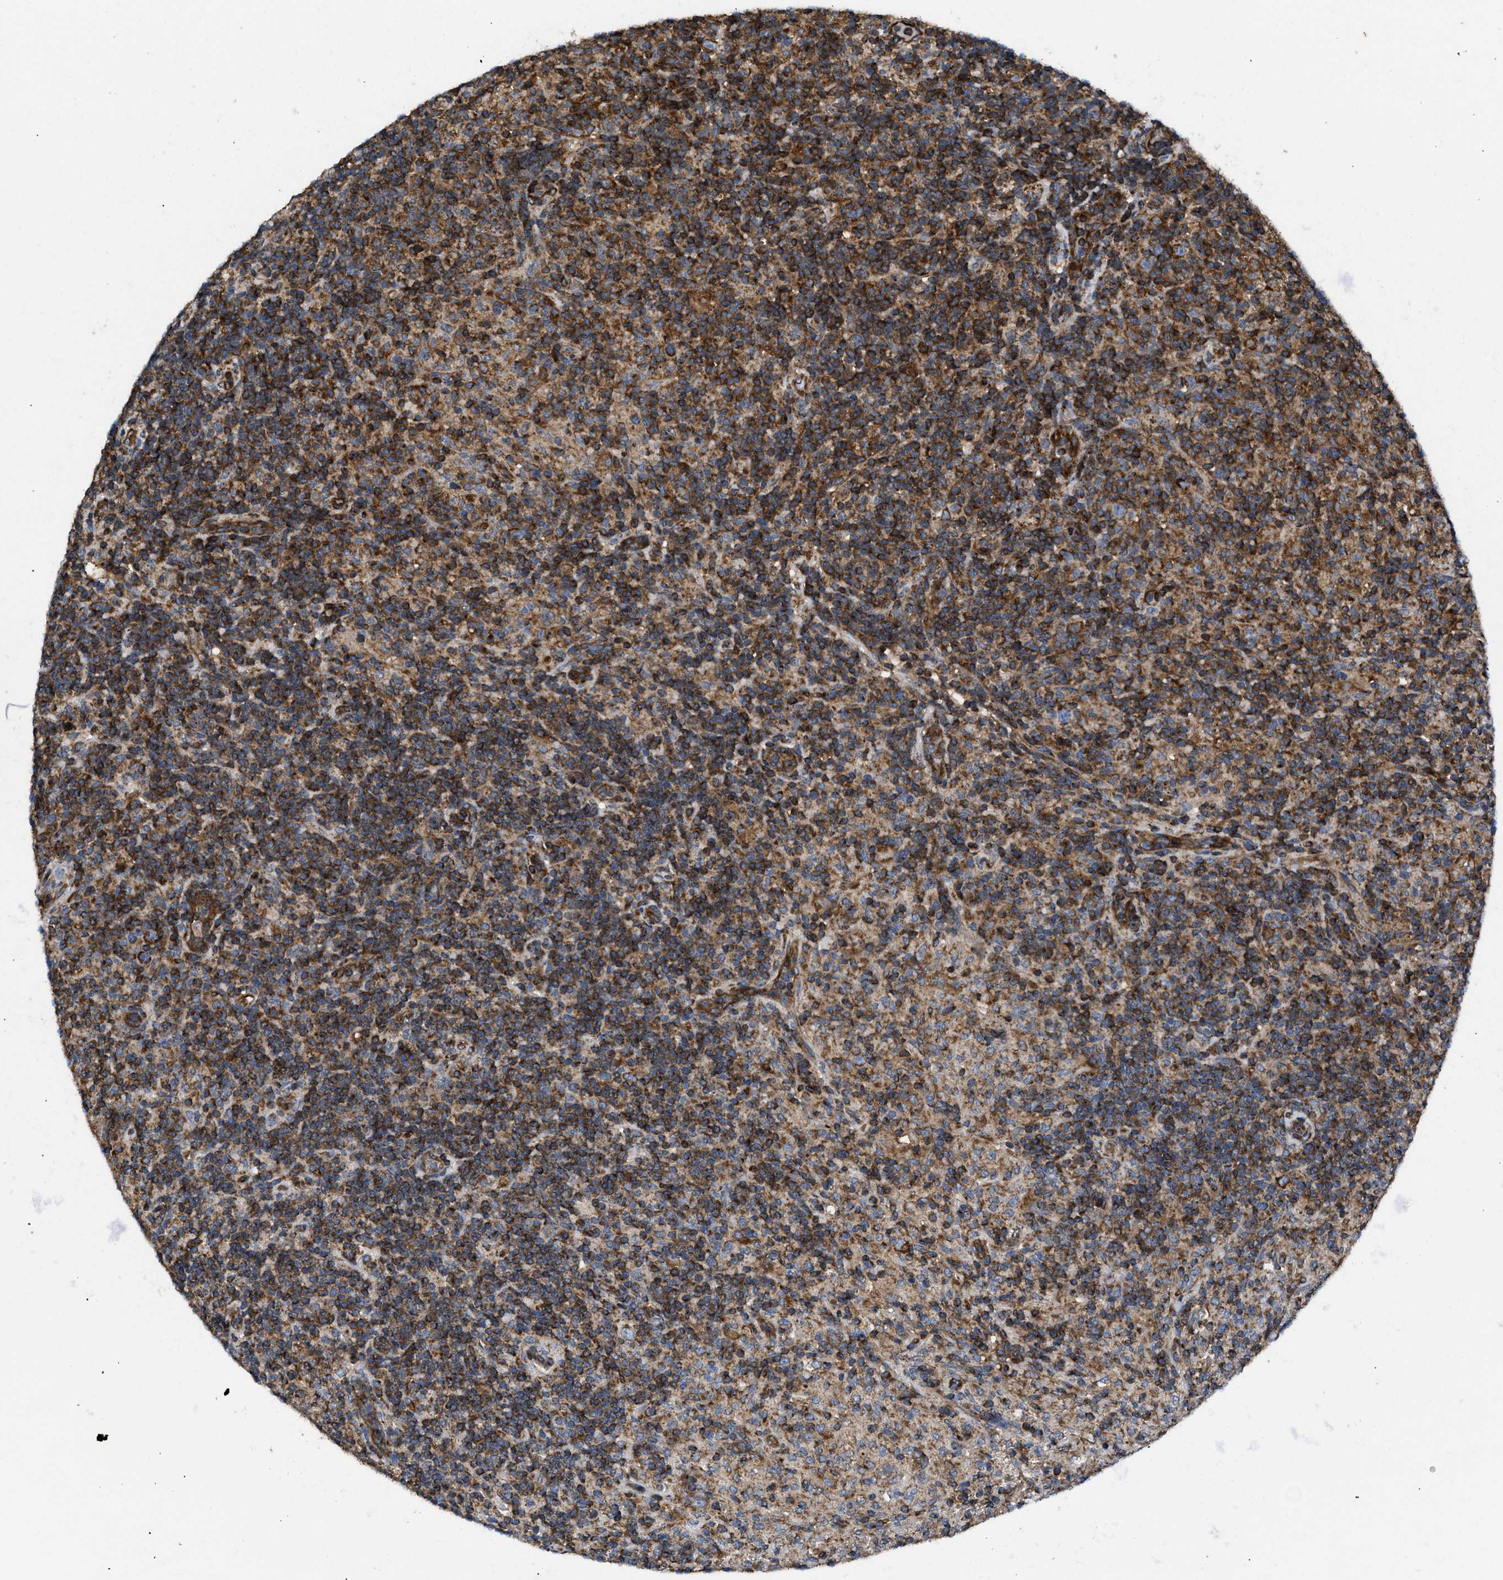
{"staining": {"intensity": "strong", "quantity": ">75%", "location": "cytoplasmic/membranous"}, "tissue": "lymphoma", "cell_type": "Tumor cells", "image_type": "cancer", "snomed": [{"axis": "morphology", "description": "Hodgkin's disease, NOS"}, {"axis": "topography", "description": "Lymph node"}], "caption": "This image demonstrates IHC staining of Hodgkin's disease, with high strong cytoplasmic/membranous positivity in about >75% of tumor cells.", "gene": "OPTN", "patient": {"sex": "male", "age": 70}}